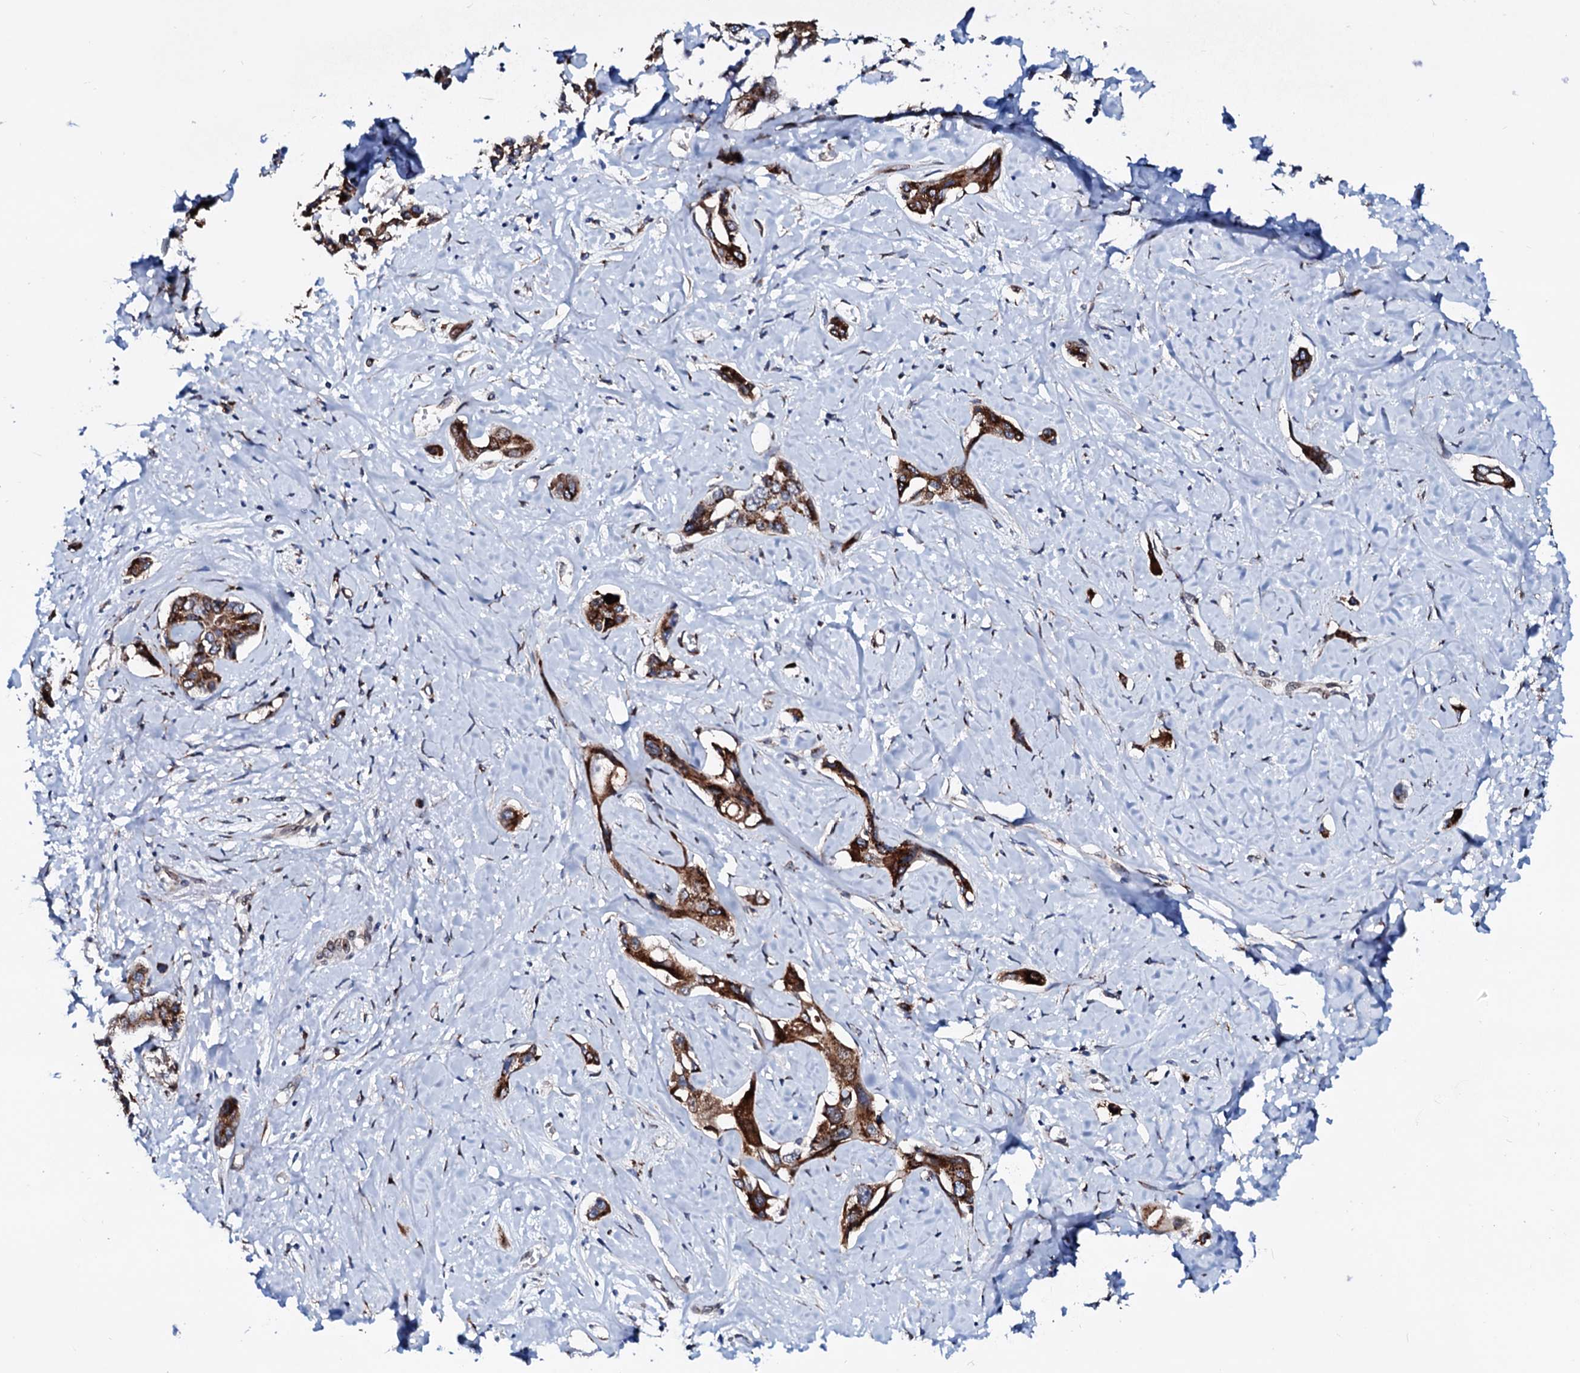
{"staining": {"intensity": "strong", "quantity": ">75%", "location": "cytoplasmic/membranous"}, "tissue": "liver cancer", "cell_type": "Tumor cells", "image_type": "cancer", "snomed": [{"axis": "morphology", "description": "Cholangiocarcinoma"}, {"axis": "topography", "description": "Liver"}], "caption": "Human liver cancer stained for a protein (brown) exhibits strong cytoplasmic/membranous positive staining in approximately >75% of tumor cells.", "gene": "TMCO3", "patient": {"sex": "male", "age": 59}}